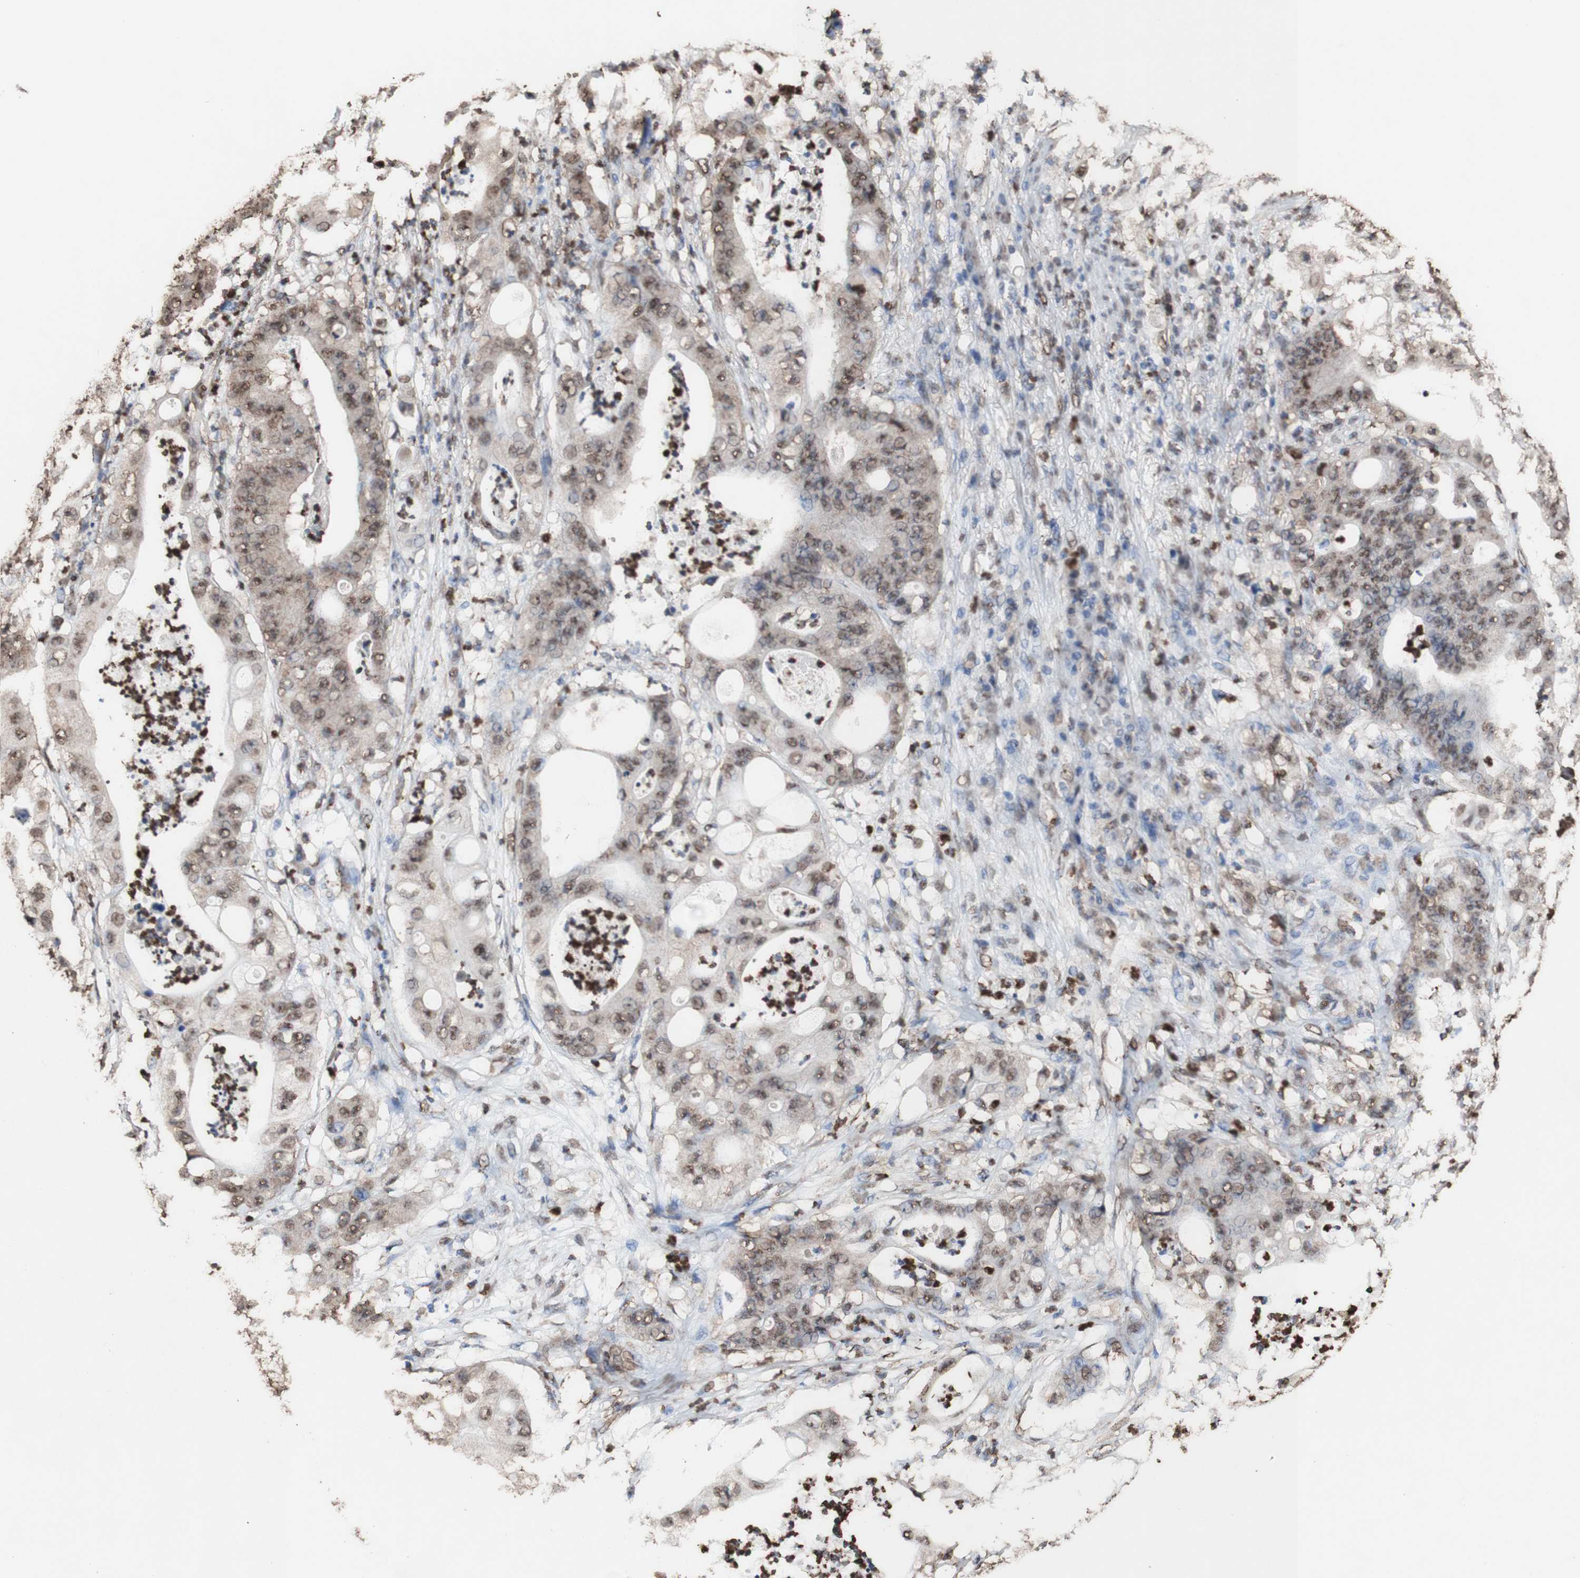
{"staining": {"intensity": "moderate", "quantity": ">75%", "location": "cytoplasmic/membranous,nuclear"}, "tissue": "stomach cancer", "cell_type": "Tumor cells", "image_type": "cancer", "snomed": [{"axis": "morphology", "description": "Adenocarcinoma, NOS"}, {"axis": "topography", "description": "Stomach"}], "caption": "IHC micrograph of neoplastic tissue: stomach adenocarcinoma stained using IHC shows medium levels of moderate protein expression localized specifically in the cytoplasmic/membranous and nuclear of tumor cells, appearing as a cytoplasmic/membranous and nuclear brown color.", "gene": "PIDD1", "patient": {"sex": "female", "age": 73}}